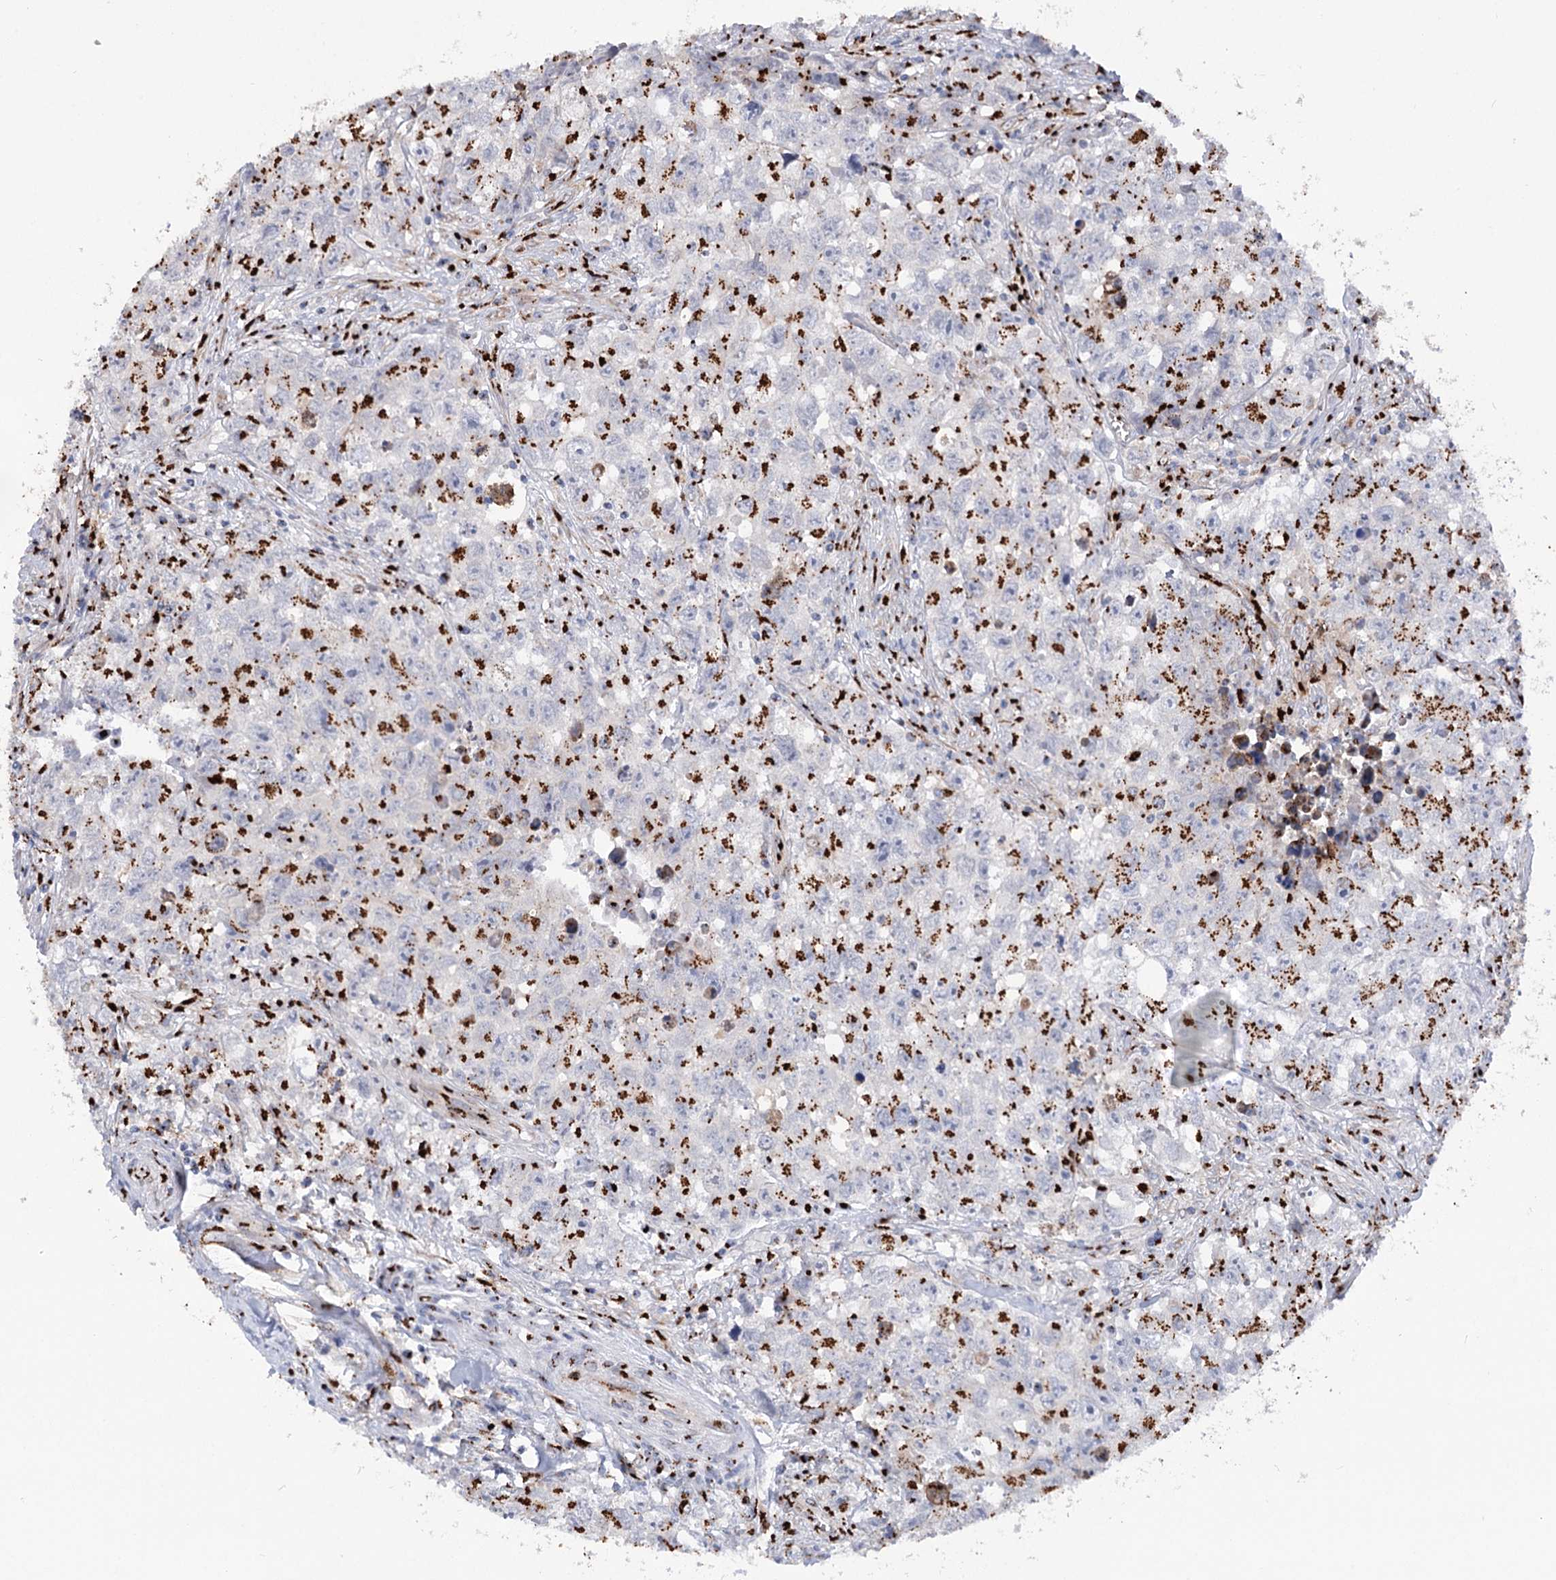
{"staining": {"intensity": "strong", "quantity": "25%-75%", "location": "cytoplasmic/membranous"}, "tissue": "testis cancer", "cell_type": "Tumor cells", "image_type": "cancer", "snomed": [{"axis": "morphology", "description": "Seminoma, NOS"}, {"axis": "morphology", "description": "Carcinoma, Embryonal, NOS"}, {"axis": "topography", "description": "Testis"}], "caption": "A high amount of strong cytoplasmic/membranous expression is seen in approximately 25%-75% of tumor cells in testis seminoma tissue.", "gene": "TMEM165", "patient": {"sex": "male", "age": 43}}